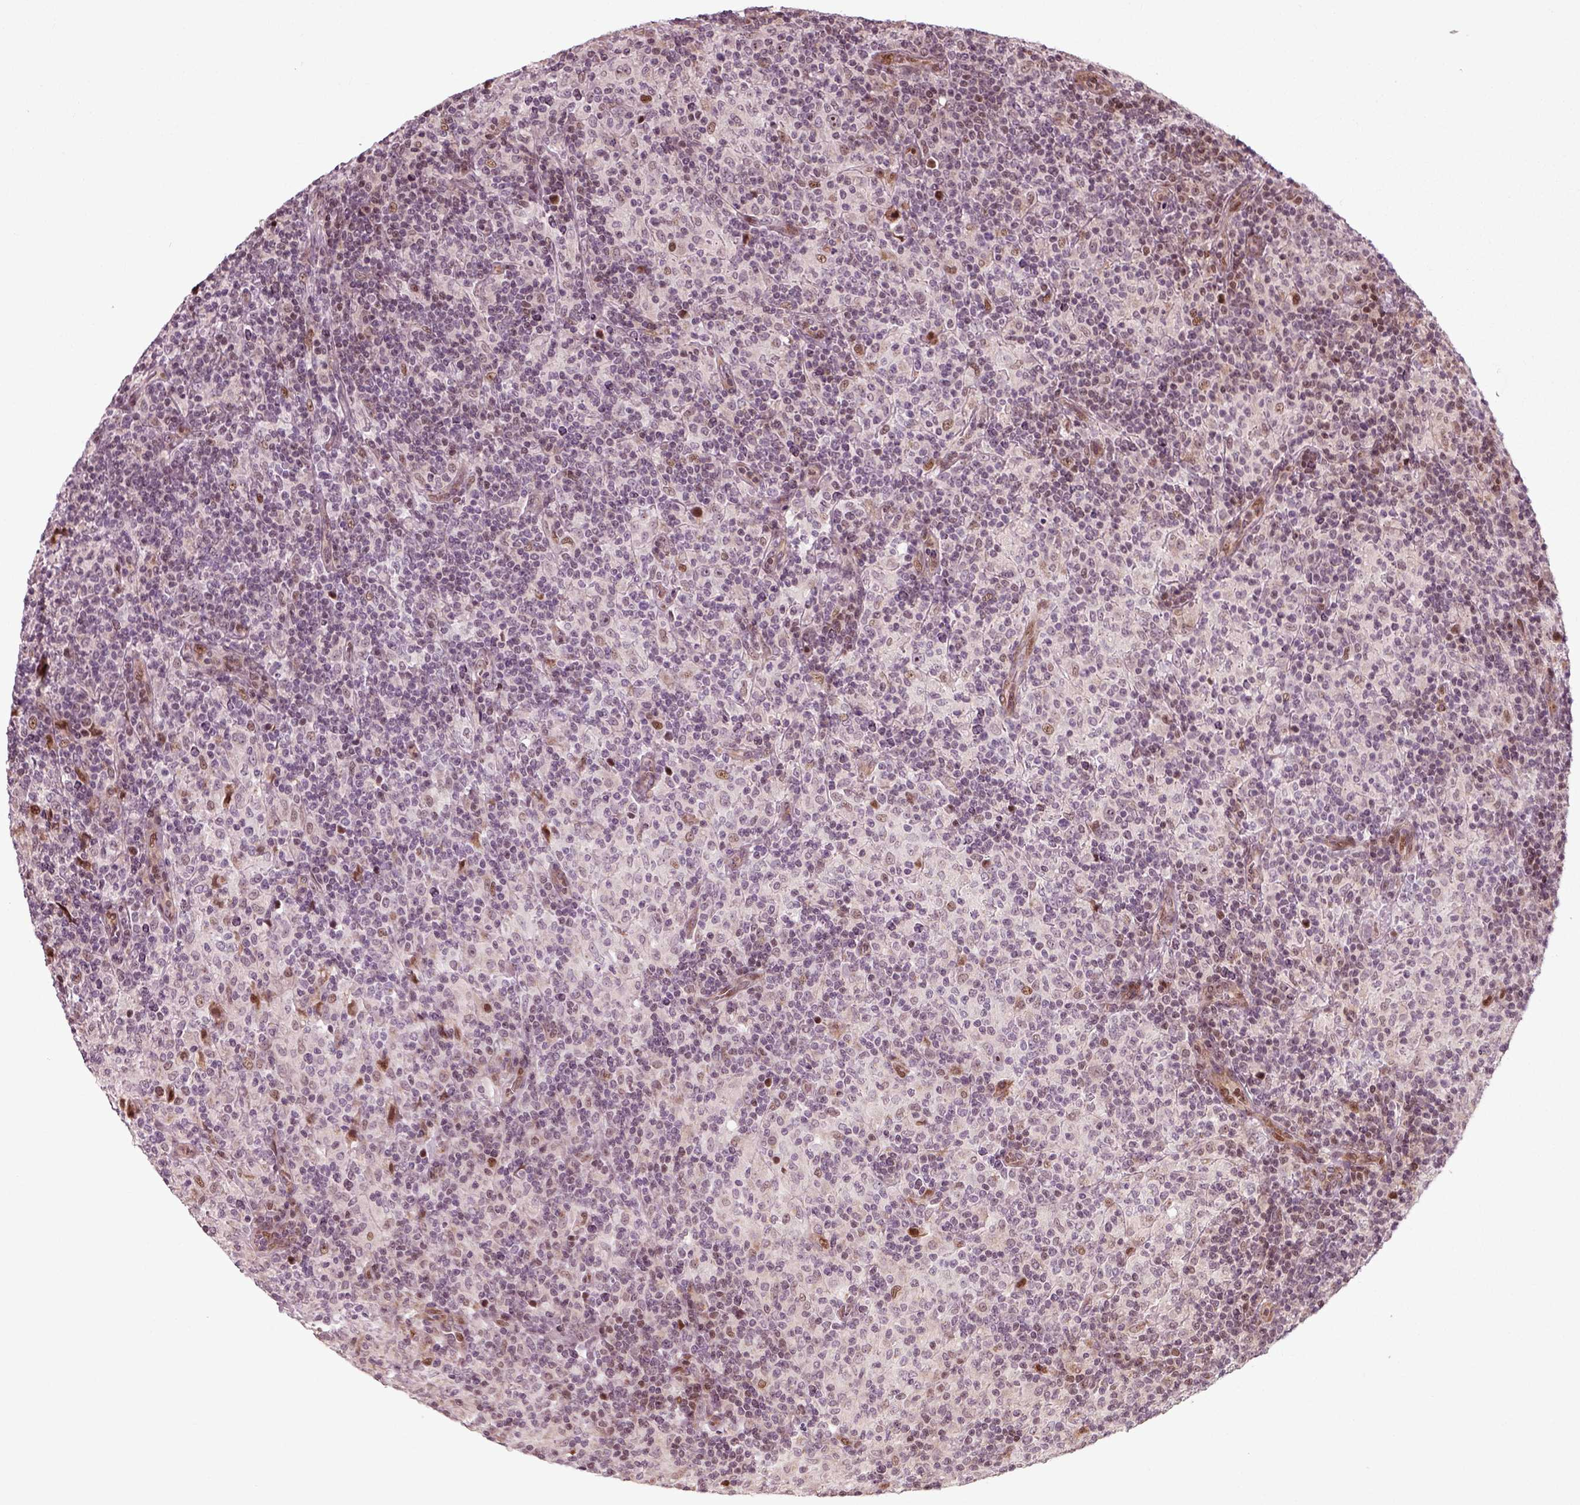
{"staining": {"intensity": "negative", "quantity": "none", "location": "none"}, "tissue": "lymphoma", "cell_type": "Tumor cells", "image_type": "cancer", "snomed": [{"axis": "morphology", "description": "Hodgkin's disease, NOS"}, {"axis": "topography", "description": "Lymph node"}], "caption": "IHC micrograph of neoplastic tissue: Hodgkin's disease stained with DAB displays no significant protein staining in tumor cells. The staining was performed using DAB to visualize the protein expression in brown, while the nuclei were stained in blue with hematoxylin (Magnification: 20x).", "gene": "CDC14A", "patient": {"sex": "male", "age": 70}}